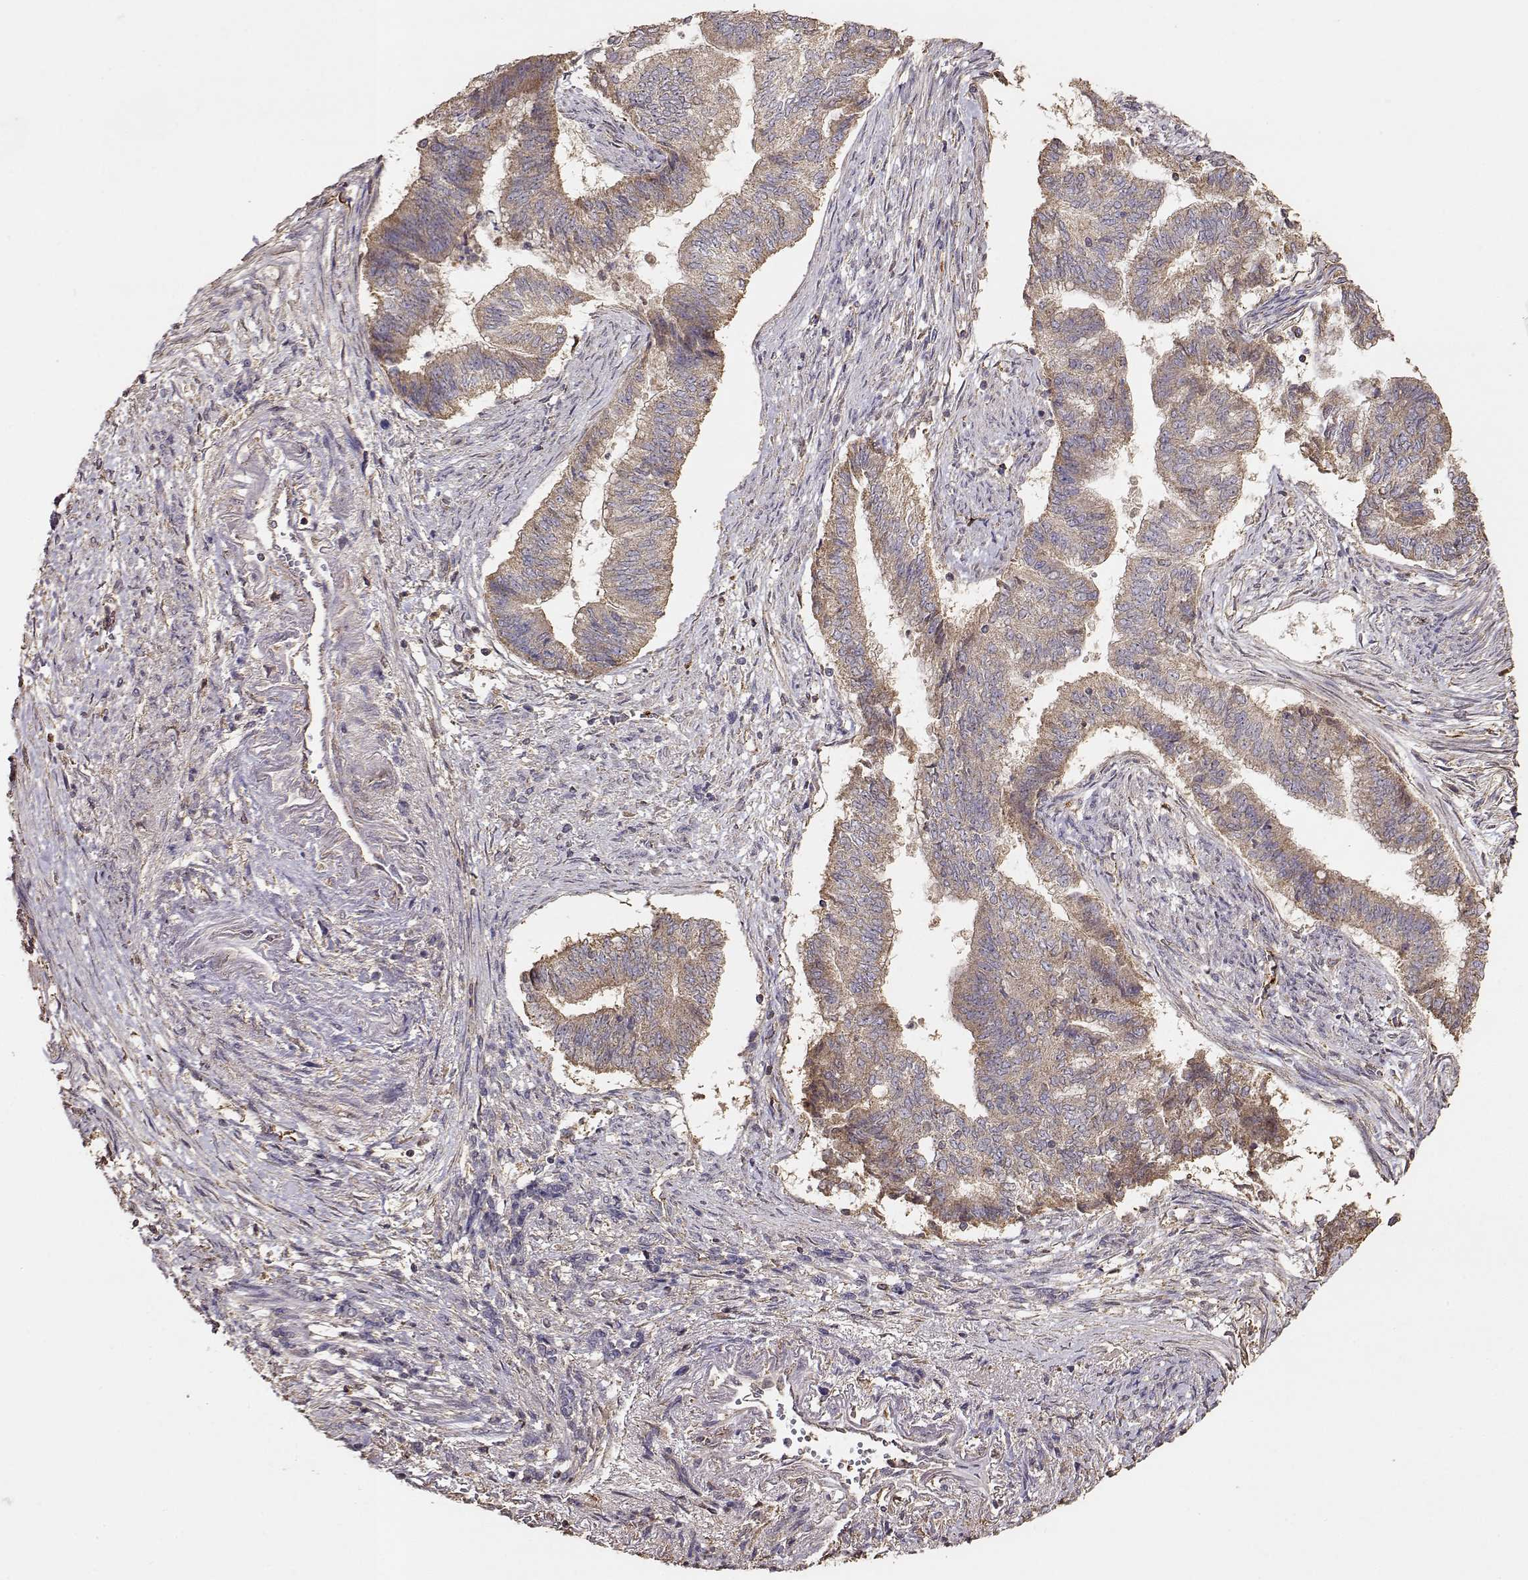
{"staining": {"intensity": "moderate", "quantity": ">75%", "location": "cytoplasmic/membranous"}, "tissue": "endometrial cancer", "cell_type": "Tumor cells", "image_type": "cancer", "snomed": [{"axis": "morphology", "description": "Adenocarcinoma, NOS"}, {"axis": "topography", "description": "Endometrium"}], "caption": "Endometrial cancer was stained to show a protein in brown. There is medium levels of moderate cytoplasmic/membranous staining in approximately >75% of tumor cells. (brown staining indicates protein expression, while blue staining denotes nuclei).", "gene": "TARS3", "patient": {"sex": "female", "age": 65}}